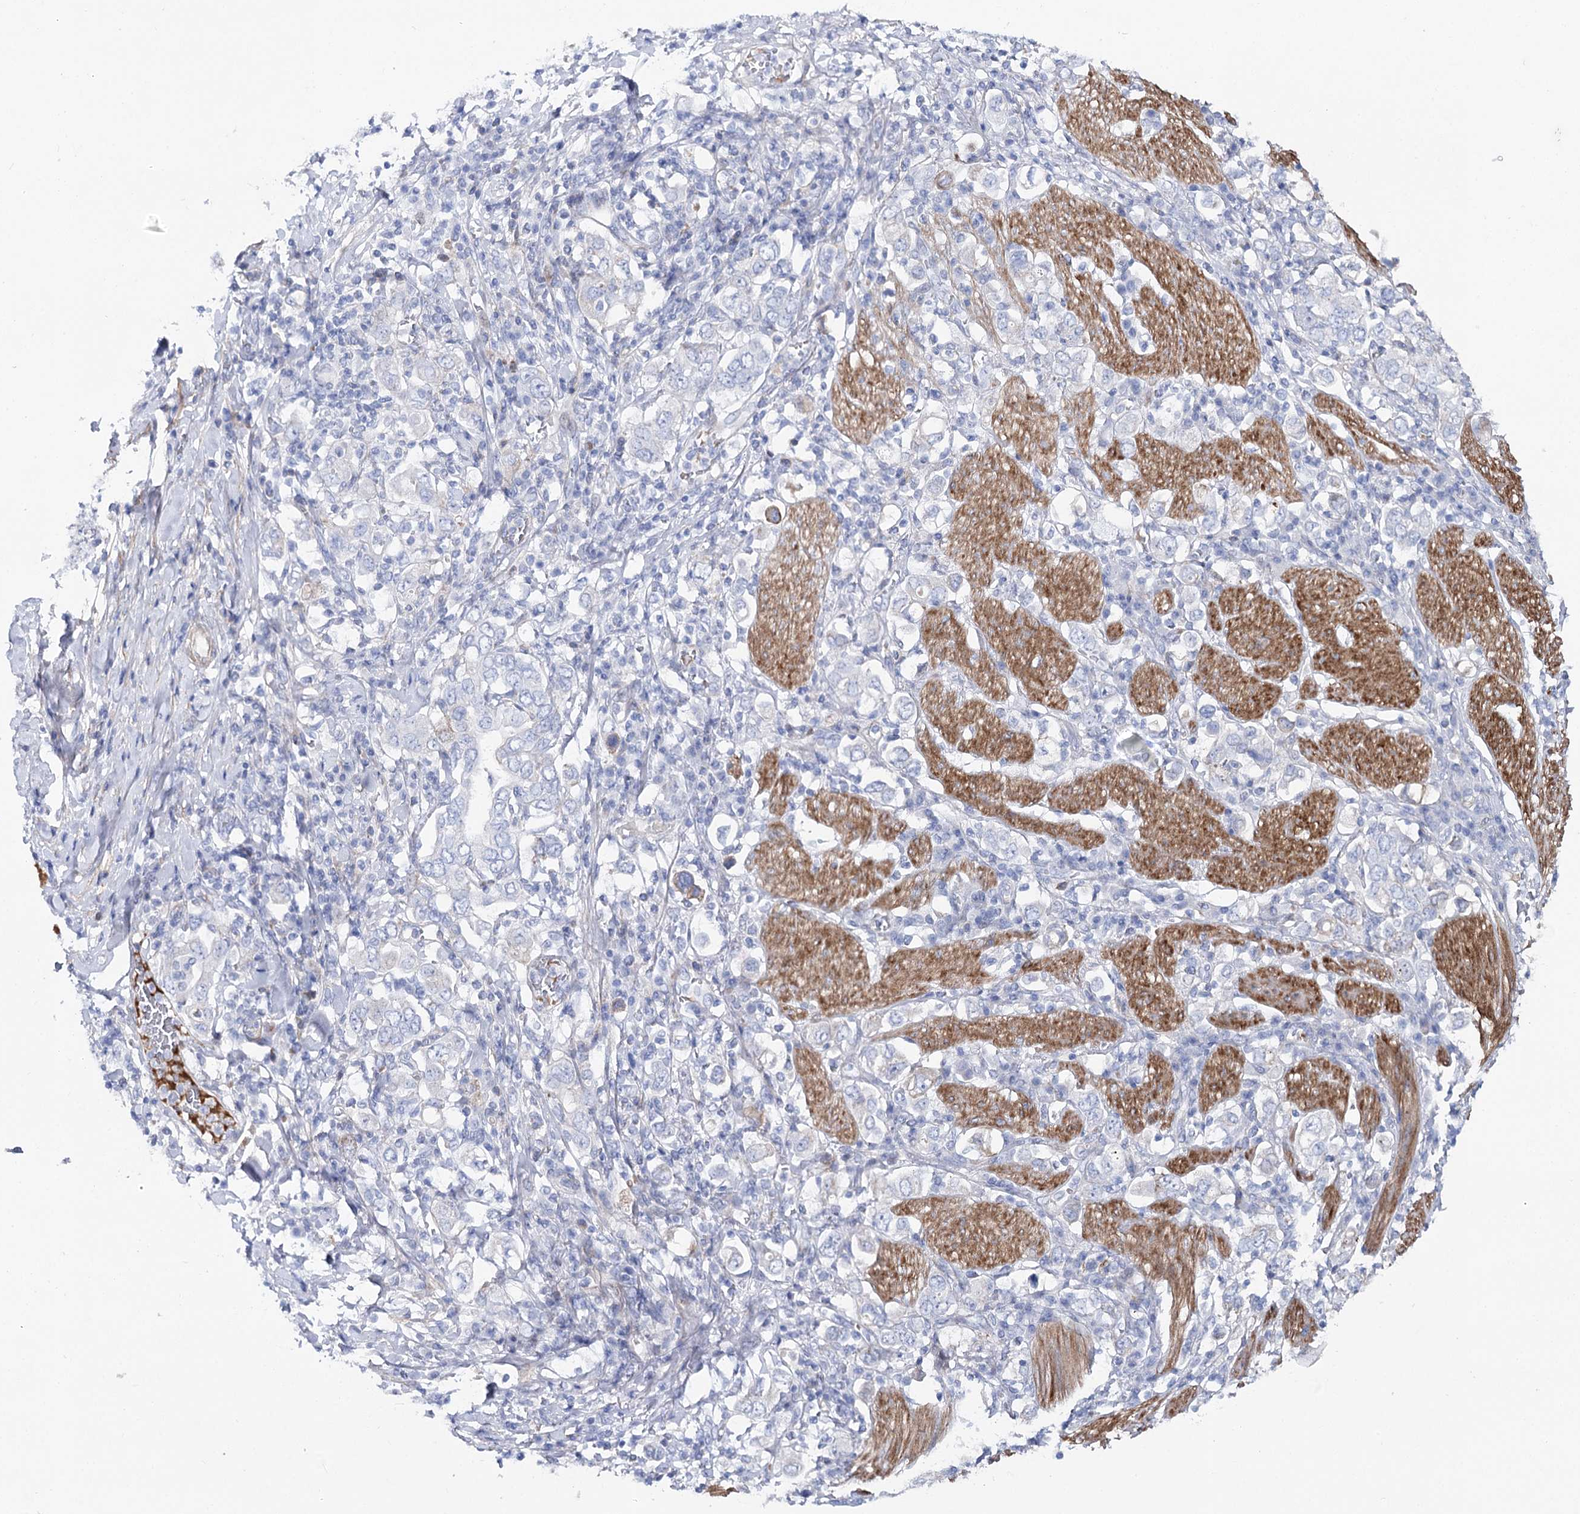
{"staining": {"intensity": "negative", "quantity": "none", "location": "none"}, "tissue": "stomach cancer", "cell_type": "Tumor cells", "image_type": "cancer", "snomed": [{"axis": "morphology", "description": "Adenocarcinoma, NOS"}, {"axis": "topography", "description": "Stomach, upper"}], "caption": "This is an IHC photomicrograph of stomach cancer. There is no staining in tumor cells.", "gene": "ANKRD23", "patient": {"sex": "male", "age": 62}}